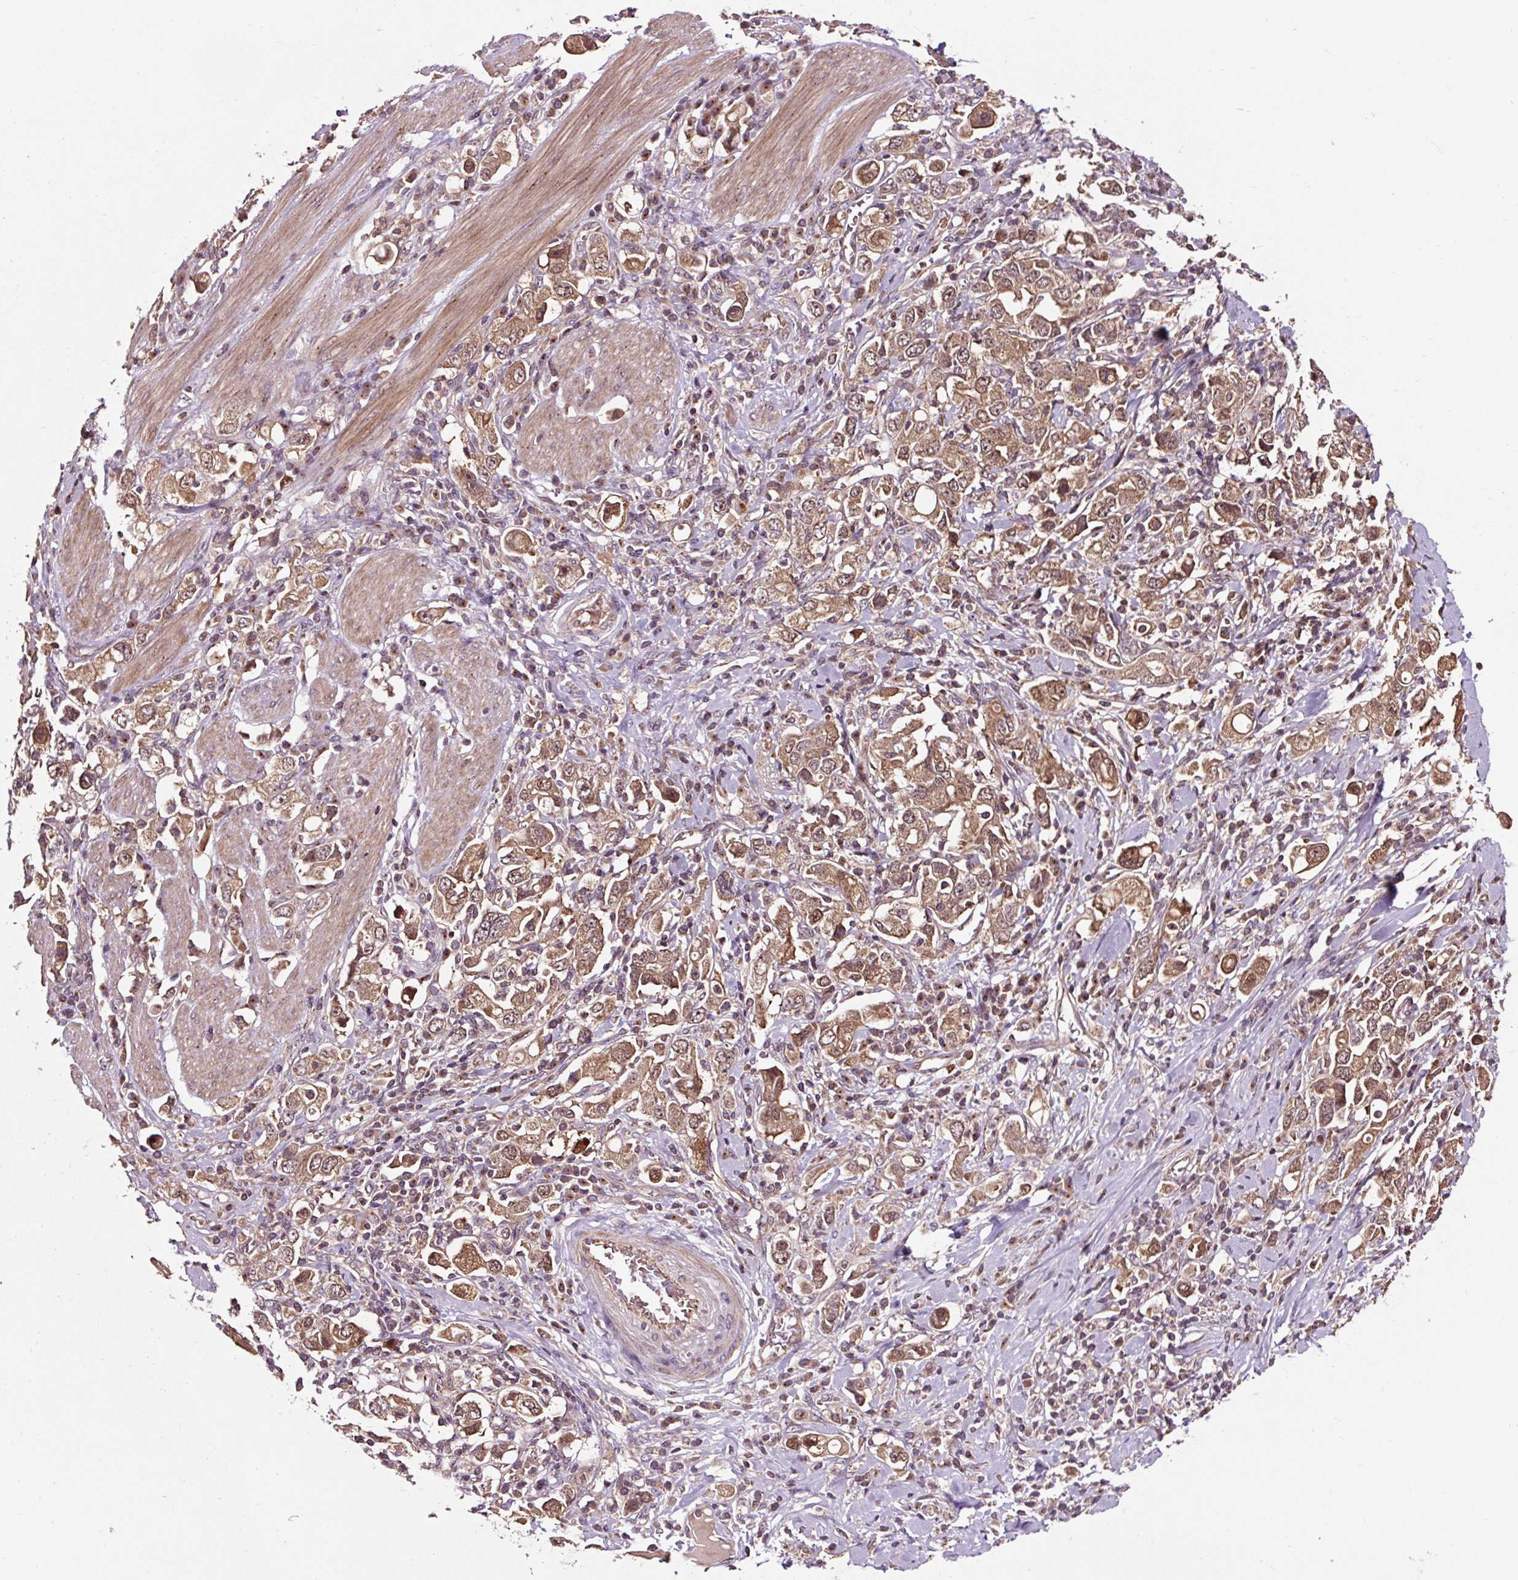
{"staining": {"intensity": "moderate", "quantity": ">75%", "location": "cytoplasmic/membranous"}, "tissue": "stomach cancer", "cell_type": "Tumor cells", "image_type": "cancer", "snomed": [{"axis": "morphology", "description": "Adenocarcinoma, NOS"}, {"axis": "topography", "description": "Stomach, upper"}], "caption": "Immunohistochemistry (IHC) of human stomach cancer shows medium levels of moderate cytoplasmic/membranous staining in approximately >75% of tumor cells.", "gene": "MMS19", "patient": {"sex": "male", "age": 62}}